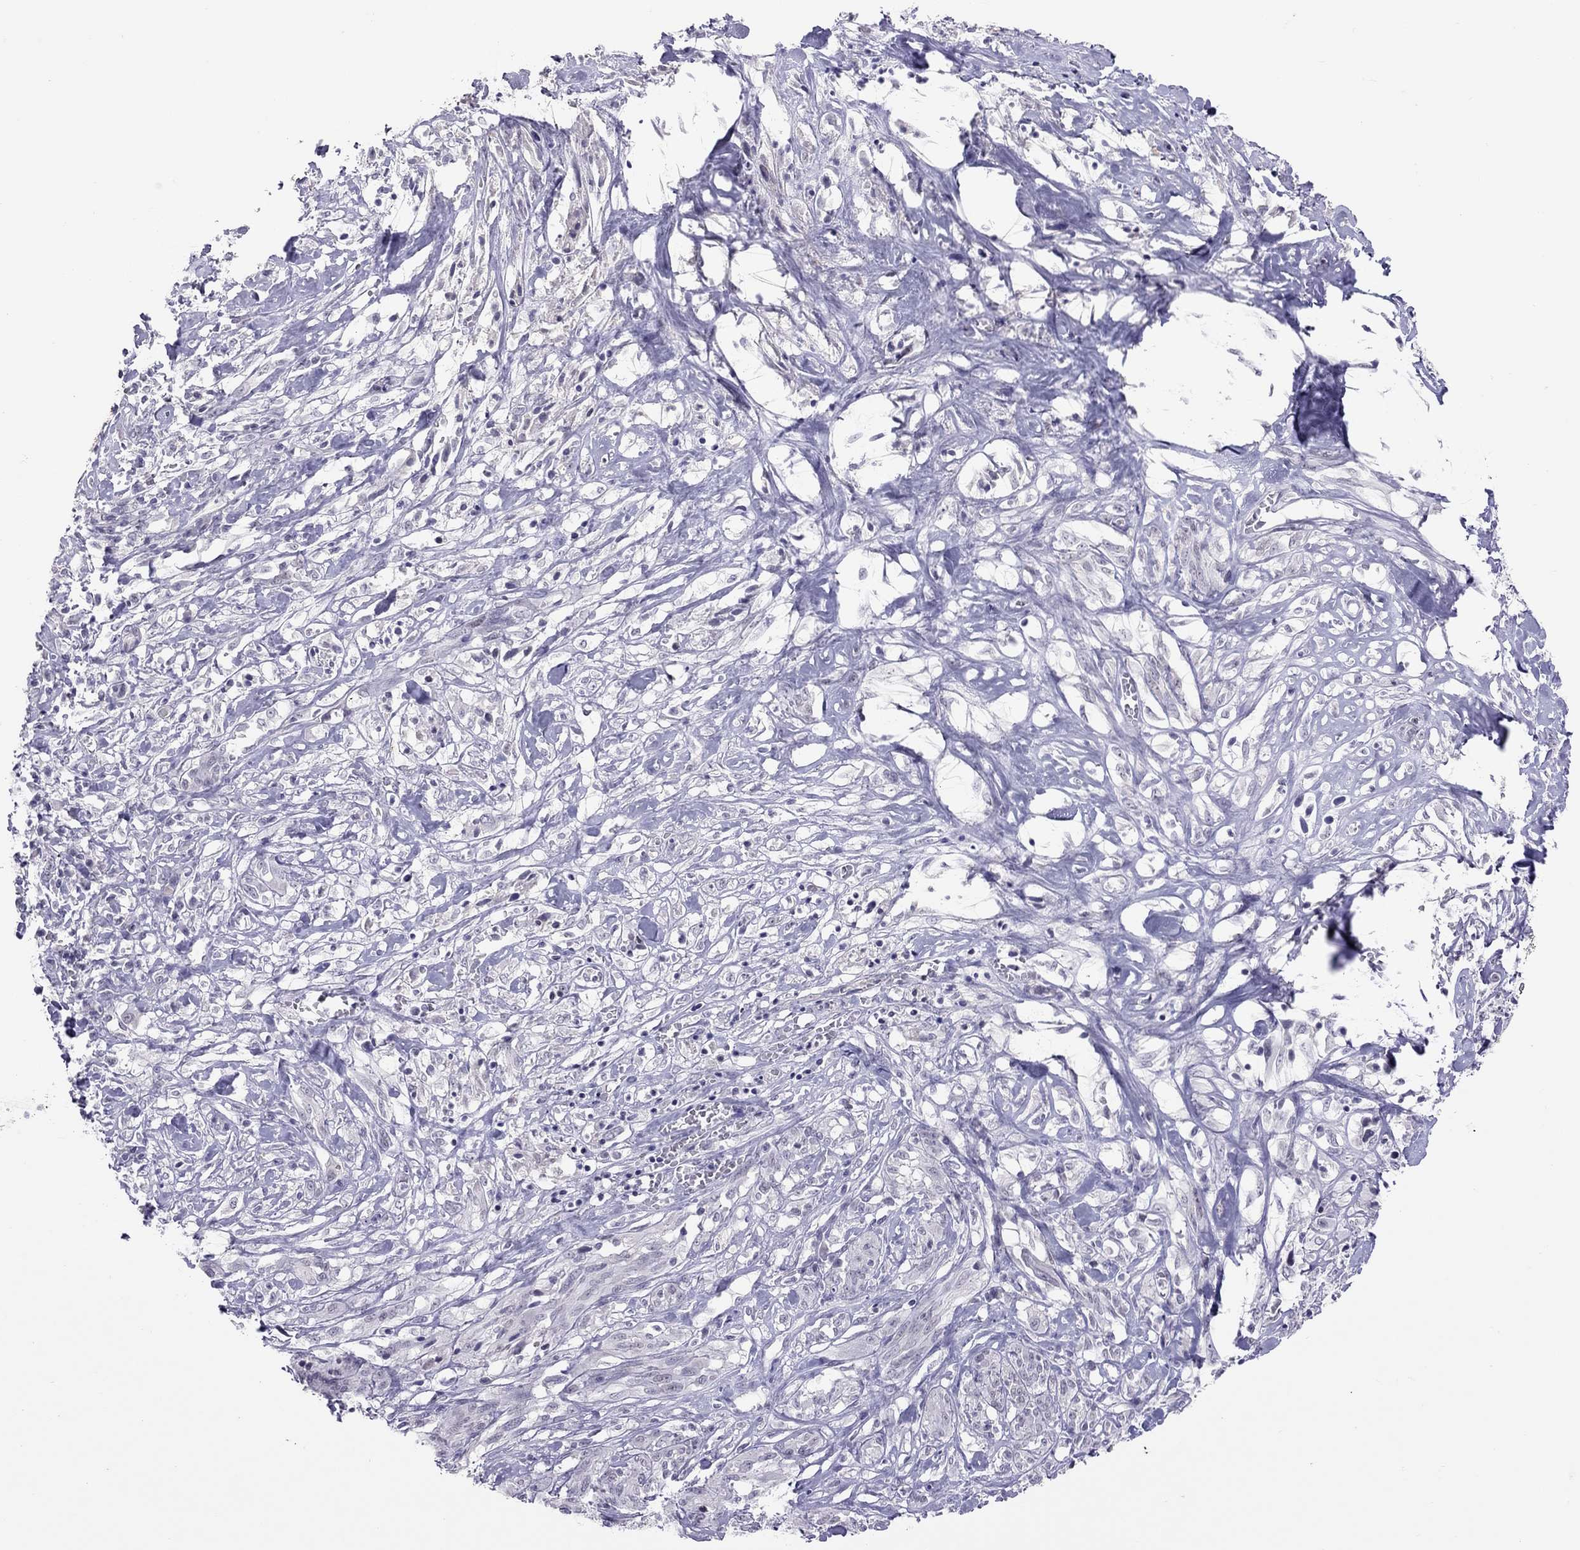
{"staining": {"intensity": "negative", "quantity": "none", "location": "none"}, "tissue": "melanoma", "cell_type": "Tumor cells", "image_type": "cancer", "snomed": [{"axis": "morphology", "description": "Malignant melanoma, NOS"}, {"axis": "topography", "description": "Skin"}], "caption": "Protein analysis of melanoma shows no significant expression in tumor cells.", "gene": "JHY", "patient": {"sex": "female", "age": 91}}